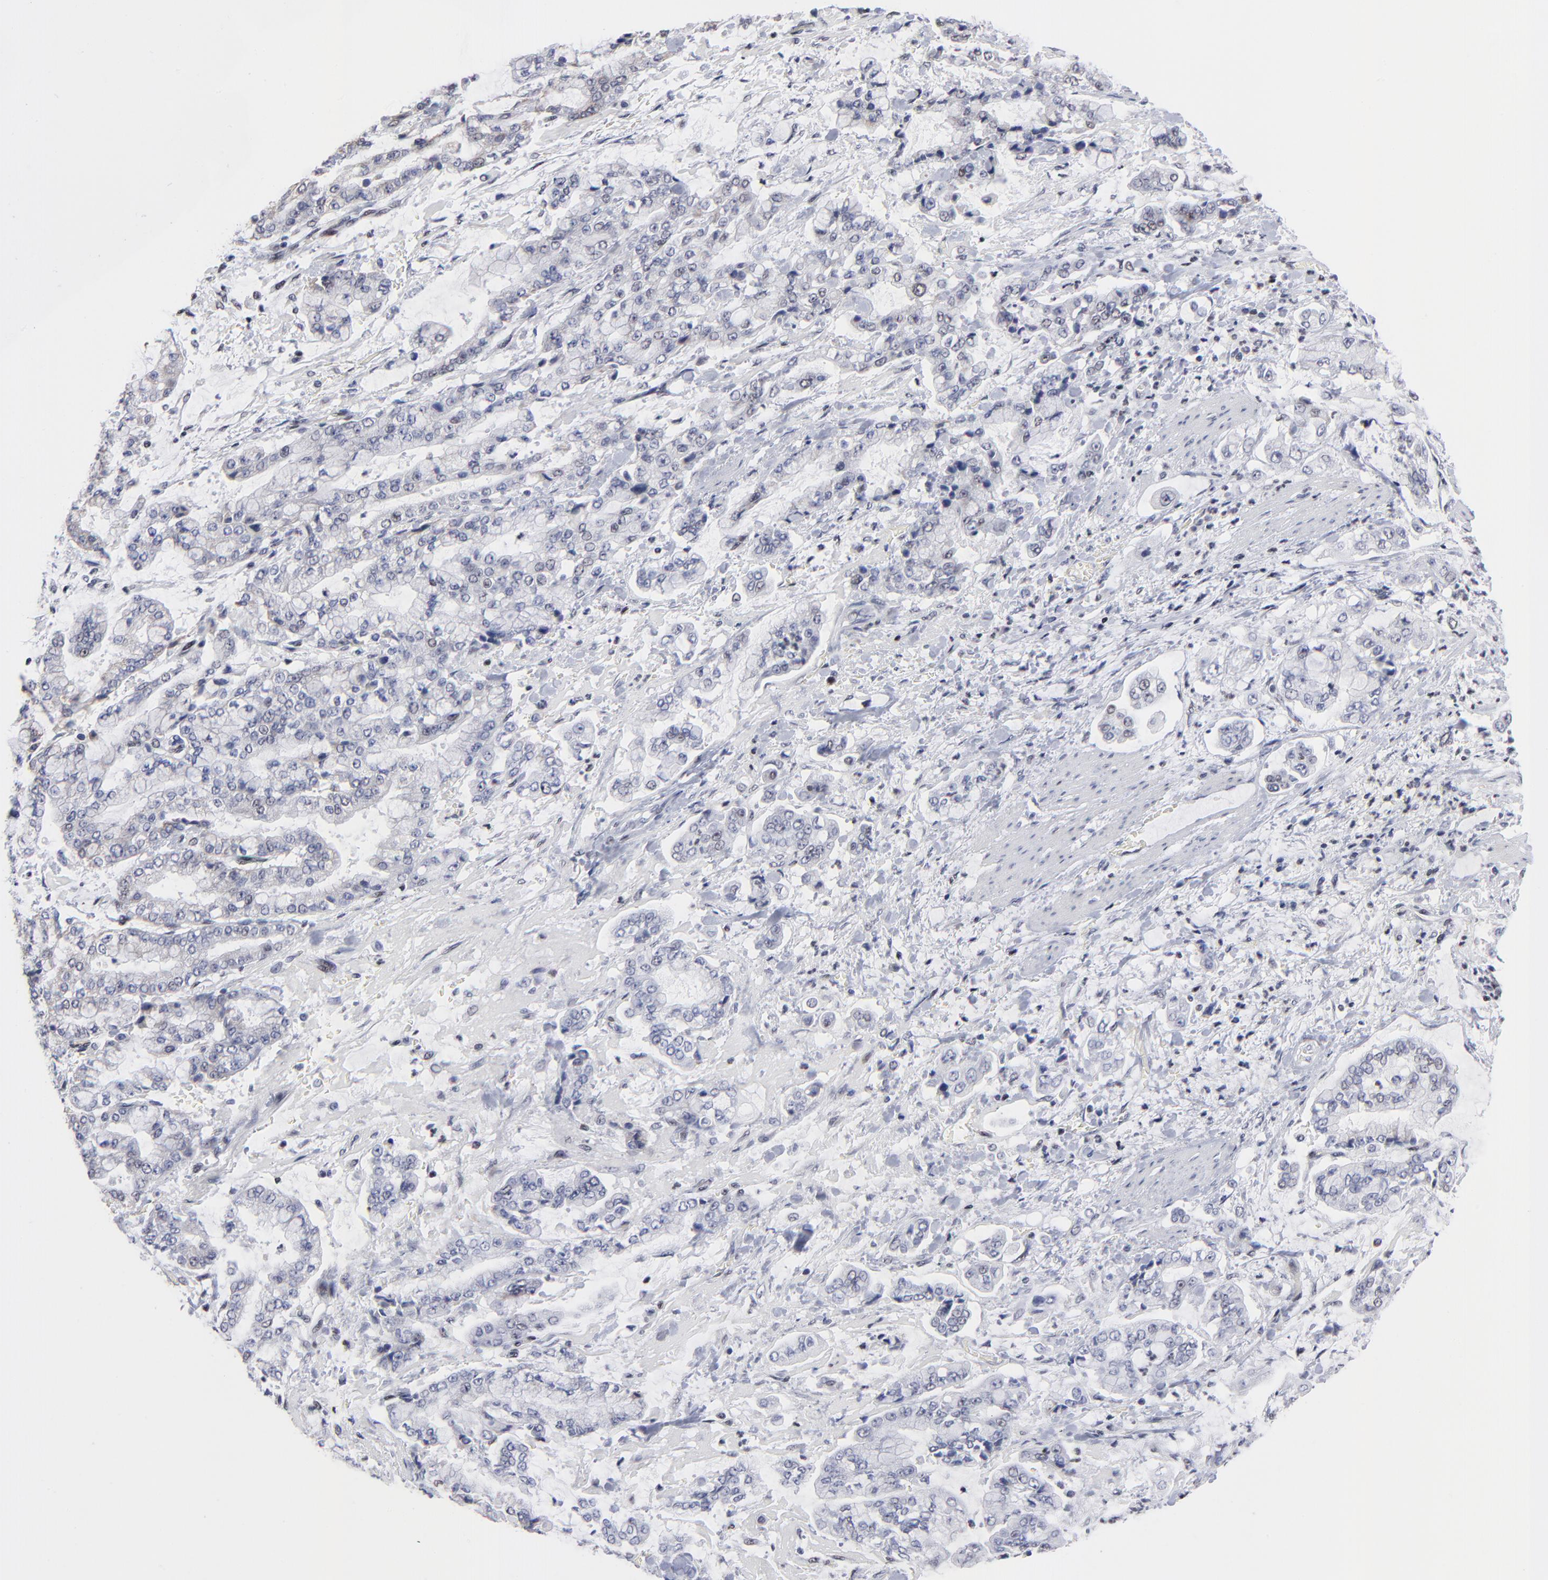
{"staining": {"intensity": "negative", "quantity": "none", "location": "none"}, "tissue": "stomach cancer", "cell_type": "Tumor cells", "image_type": "cancer", "snomed": [{"axis": "morphology", "description": "Normal tissue, NOS"}, {"axis": "morphology", "description": "Adenocarcinoma, NOS"}, {"axis": "topography", "description": "Stomach, upper"}, {"axis": "topography", "description": "Stomach"}], "caption": "Tumor cells show no significant protein expression in stomach cancer (adenocarcinoma).", "gene": "SP2", "patient": {"sex": "male", "age": 76}}